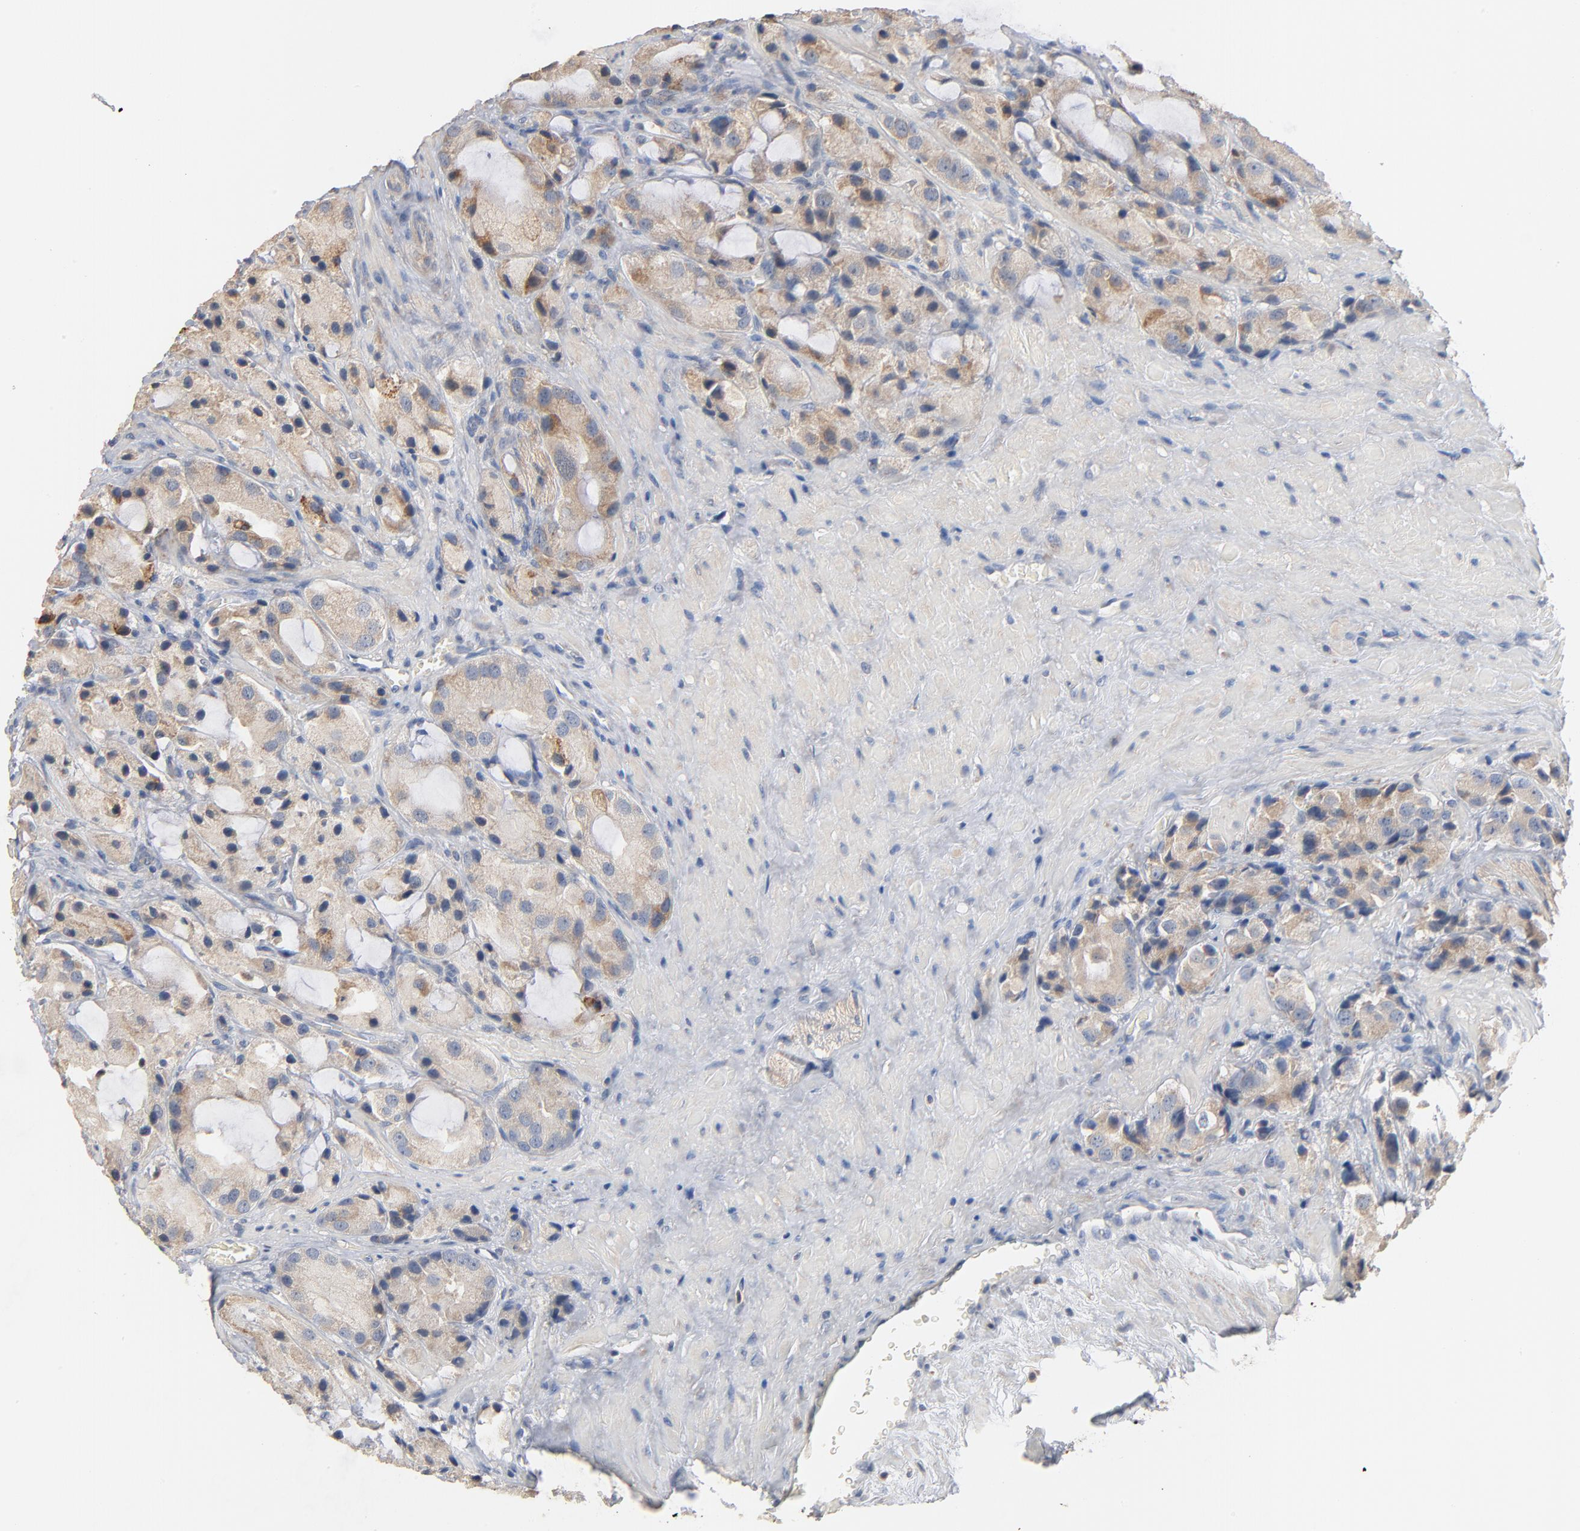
{"staining": {"intensity": "weak", "quantity": "25%-75%", "location": "cytoplasmic/membranous"}, "tissue": "prostate cancer", "cell_type": "Tumor cells", "image_type": "cancer", "snomed": [{"axis": "morphology", "description": "Adenocarcinoma, High grade"}, {"axis": "topography", "description": "Prostate"}], "caption": "DAB immunohistochemical staining of adenocarcinoma (high-grade) (prostate) displays weak cytoplasmic/membranous protein positivity in approximately 25%-75% of tumor cells.", "gene": "ZDHHC8", "patient": {"sex": "male", "age": 70}}